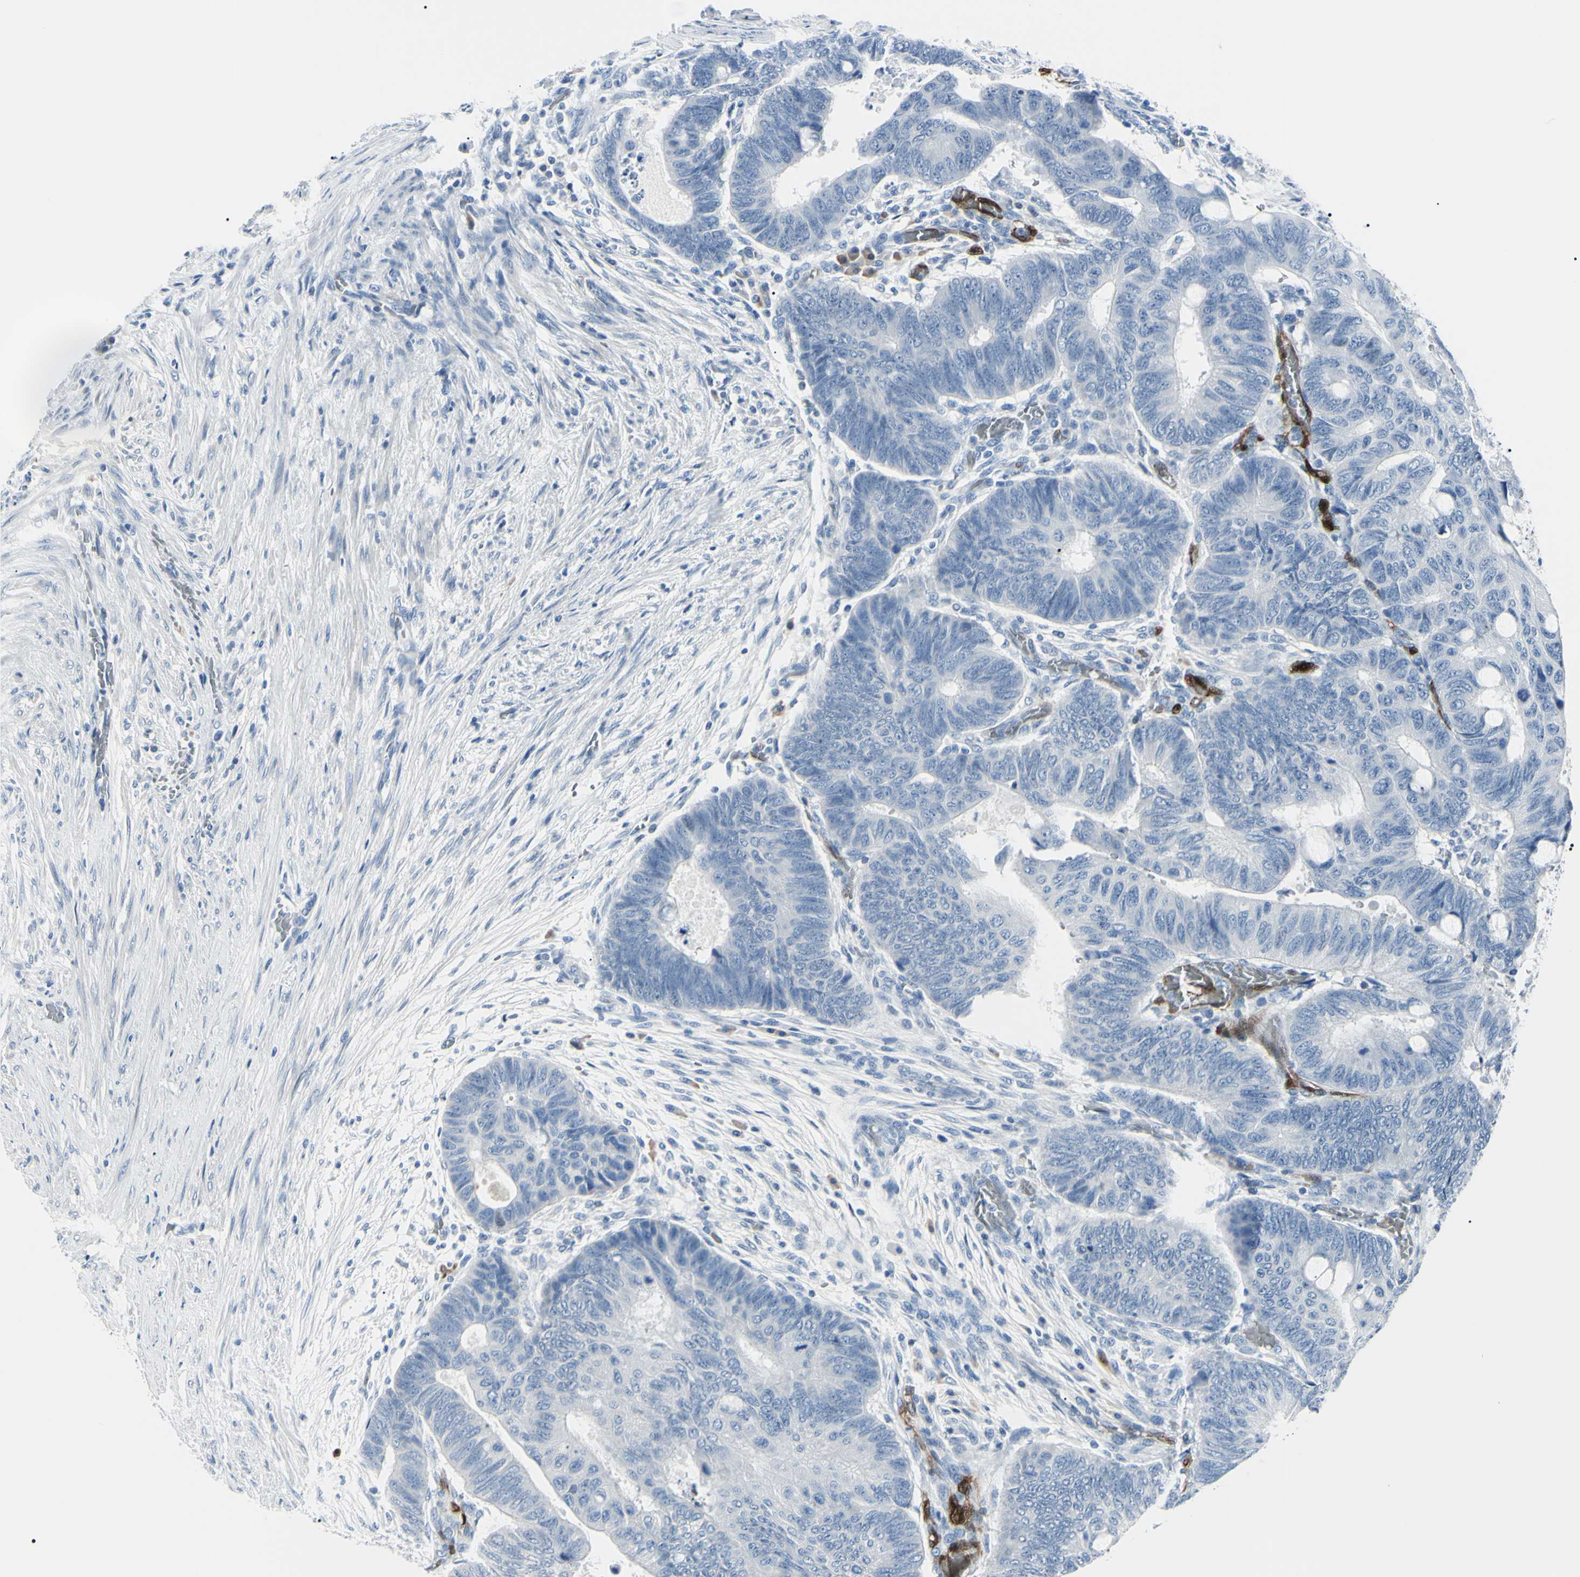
{"staining": {"intensity": "negative", "quantity": "none", "location": "none"}, "tissue": "colorectal cancer", "cell_type": "Tumor cells", "image_type": "cancer", "snomed": [{"axis": "morphology", "description": "Normal tissue, NOS"}, {"axis": "morphology", "description": "Adenocarcinoma, NOS"}, {"axis": "topography", "description": "Rectum"}, {"axis": "topography", "description": "Peripheral nerve tissue"}], "caption": "An immunohistochemistry photomicrograph of colorectal adenocarcinoma is shown. There is no staining in tumor cells of colorectal adenocarcinoma. The staining is performed using DAB brown chromogen with nuclei counter-stained in using hematoxylin.", "gene": "CA2", "patient": {"sex": "male", "age": 92}}